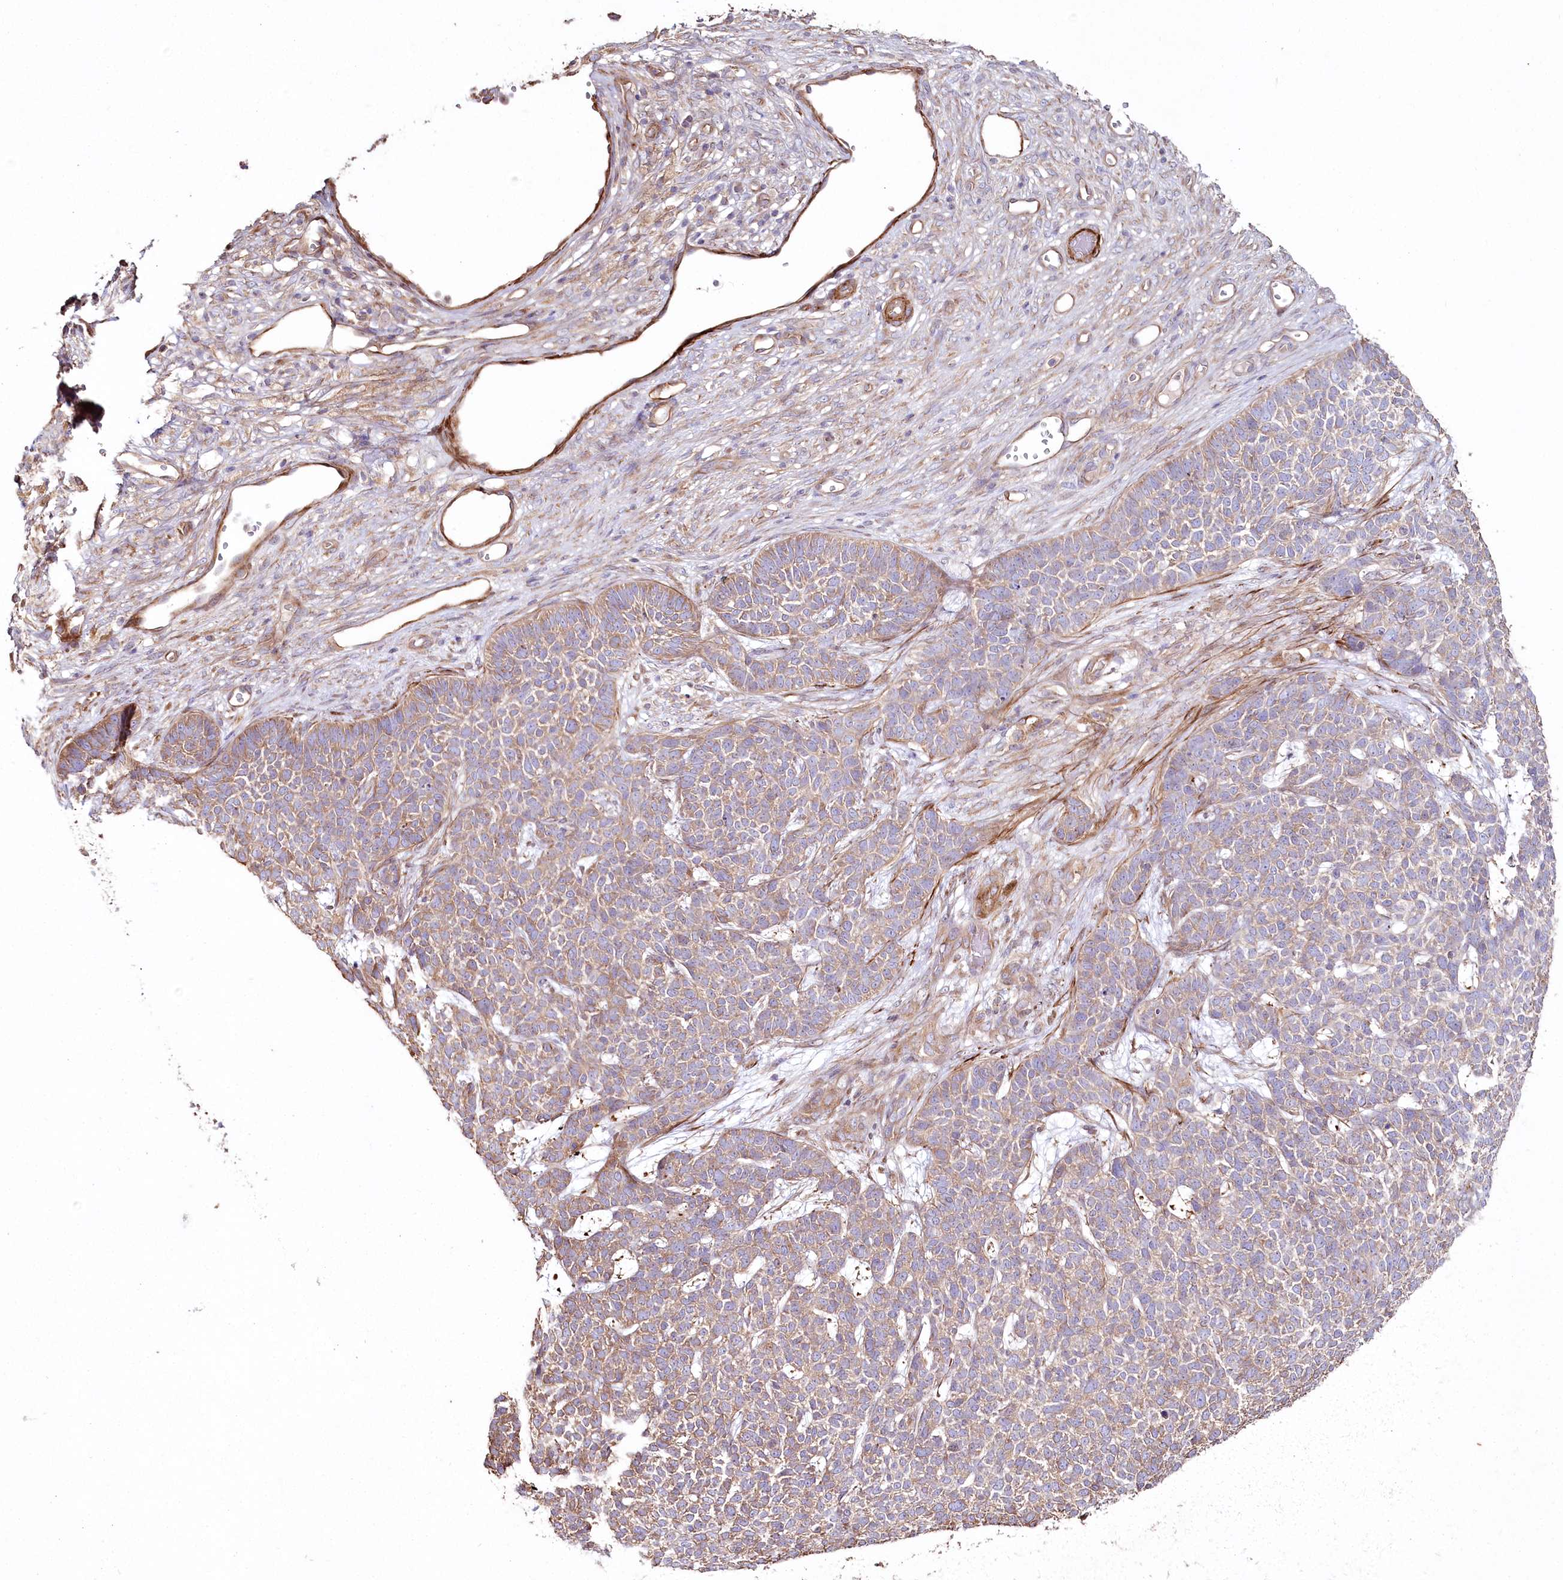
{"staining": {"intensity": "moderate", "quantity": ">75%", "location": "cytoplasmic/membranous"}, "tissue": "skin cancer", "cell_type": "Tumor cells", "image_type": "cancer", "snomed": [{"axis": "morphology", "description": "Basal cell carcinoma"}, {"axis": "topography", "description": "Skin"}], "caption": "The image displays staining of basal cell carcinoma (skin), revealing moderate cytoplasmic/membranous protein staining (brown color) within tumor cells.", "gene": "SUMF1", "patient": {"sex": "female", "age": 84}}